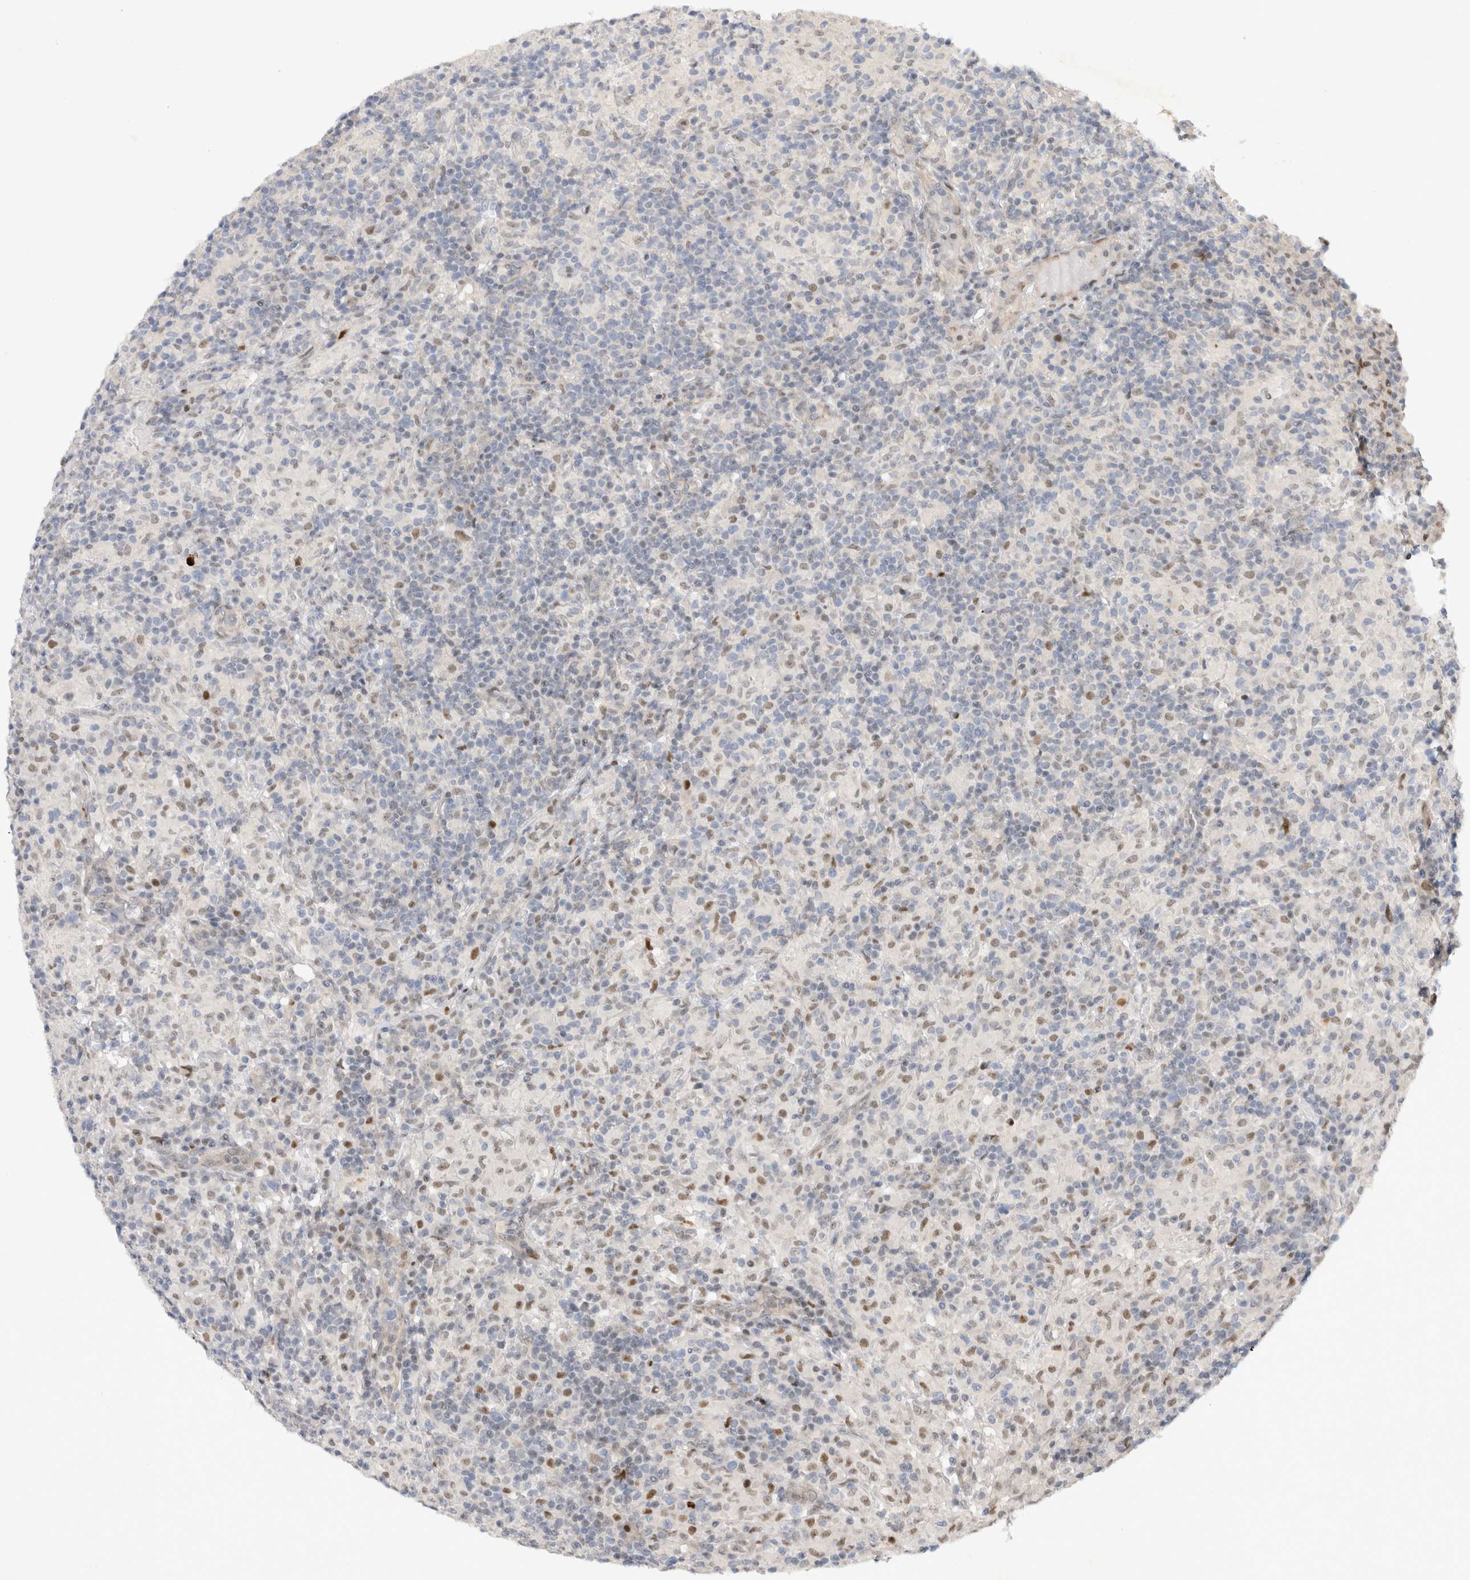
{"staining": {"intensity": "weak", "quantity": "<25%", "location": "nuclear"}, "tissue": "lymphoma", "cell_type": "Tumor cells", "image_type": "cancer", "snomed": [{"axis": "morphology", "description": "Hodgkin's disease, NOS"}, {"axis": "topography", "description": "Lymph node"}], "caption": "Hodgkin's disease was stained to show a protein in brown. There is no significant staining in tumor cells.", "gene": "TCF4", "patient": {"sex": "male", "age": 70}}